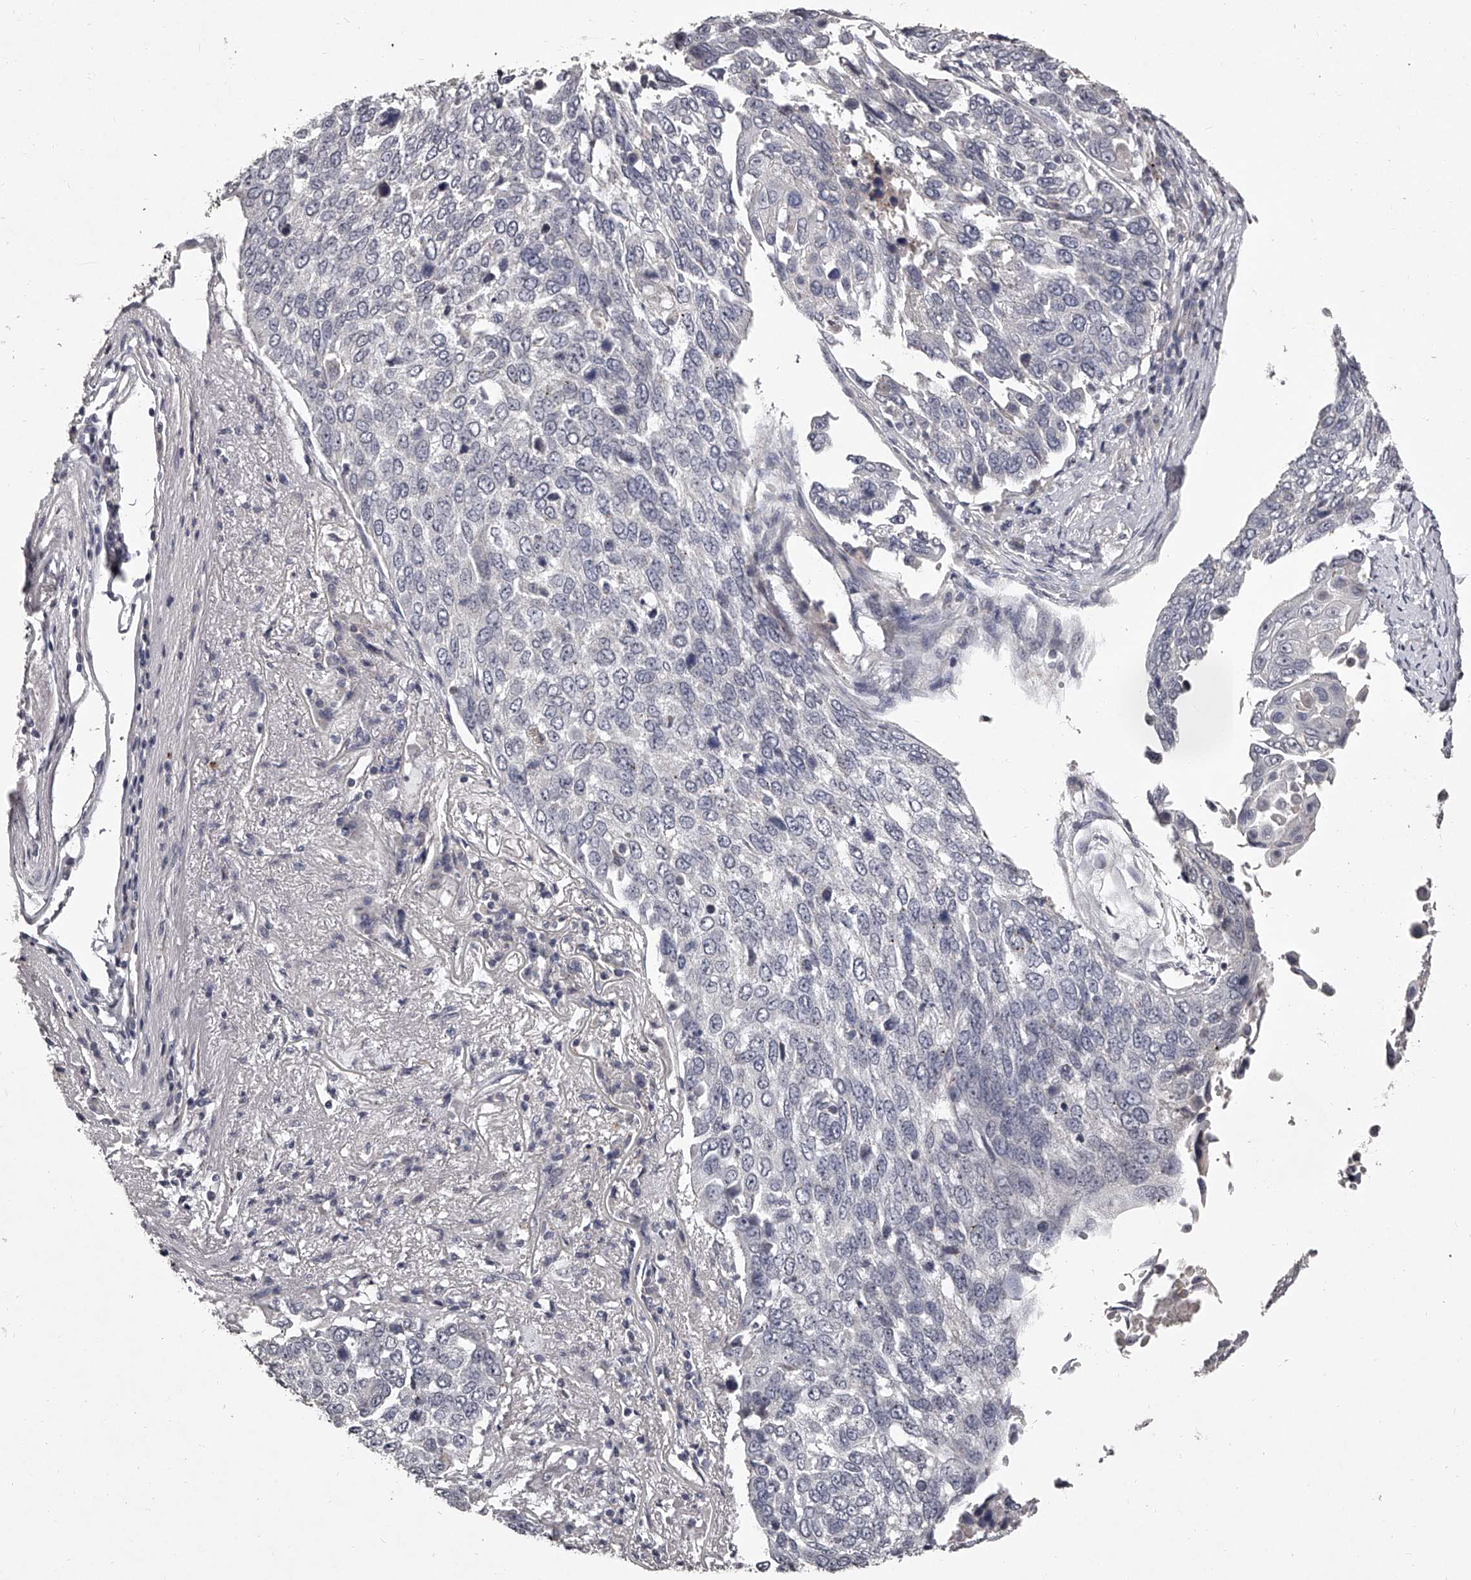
{"staining": {"intensity": "negative", "quantity": "none", "location": "none"}, "tissue": "lung cancer", "cell_type": "Tumor cells", "image_type": "cancer", "snomed": [{"axis": "morphology", "description": "Squamous cell carcinoma, NOS"}, {"axis": "topography", "description": "Lung"}], "caption": "Immunohistochemistry (IHC) of human lung cancer (squamous cell carcinoma) demonstrates no expression in tumor cells.", "gene": "NT5DC1", "patient": {"sex": "male", "age": 66}}